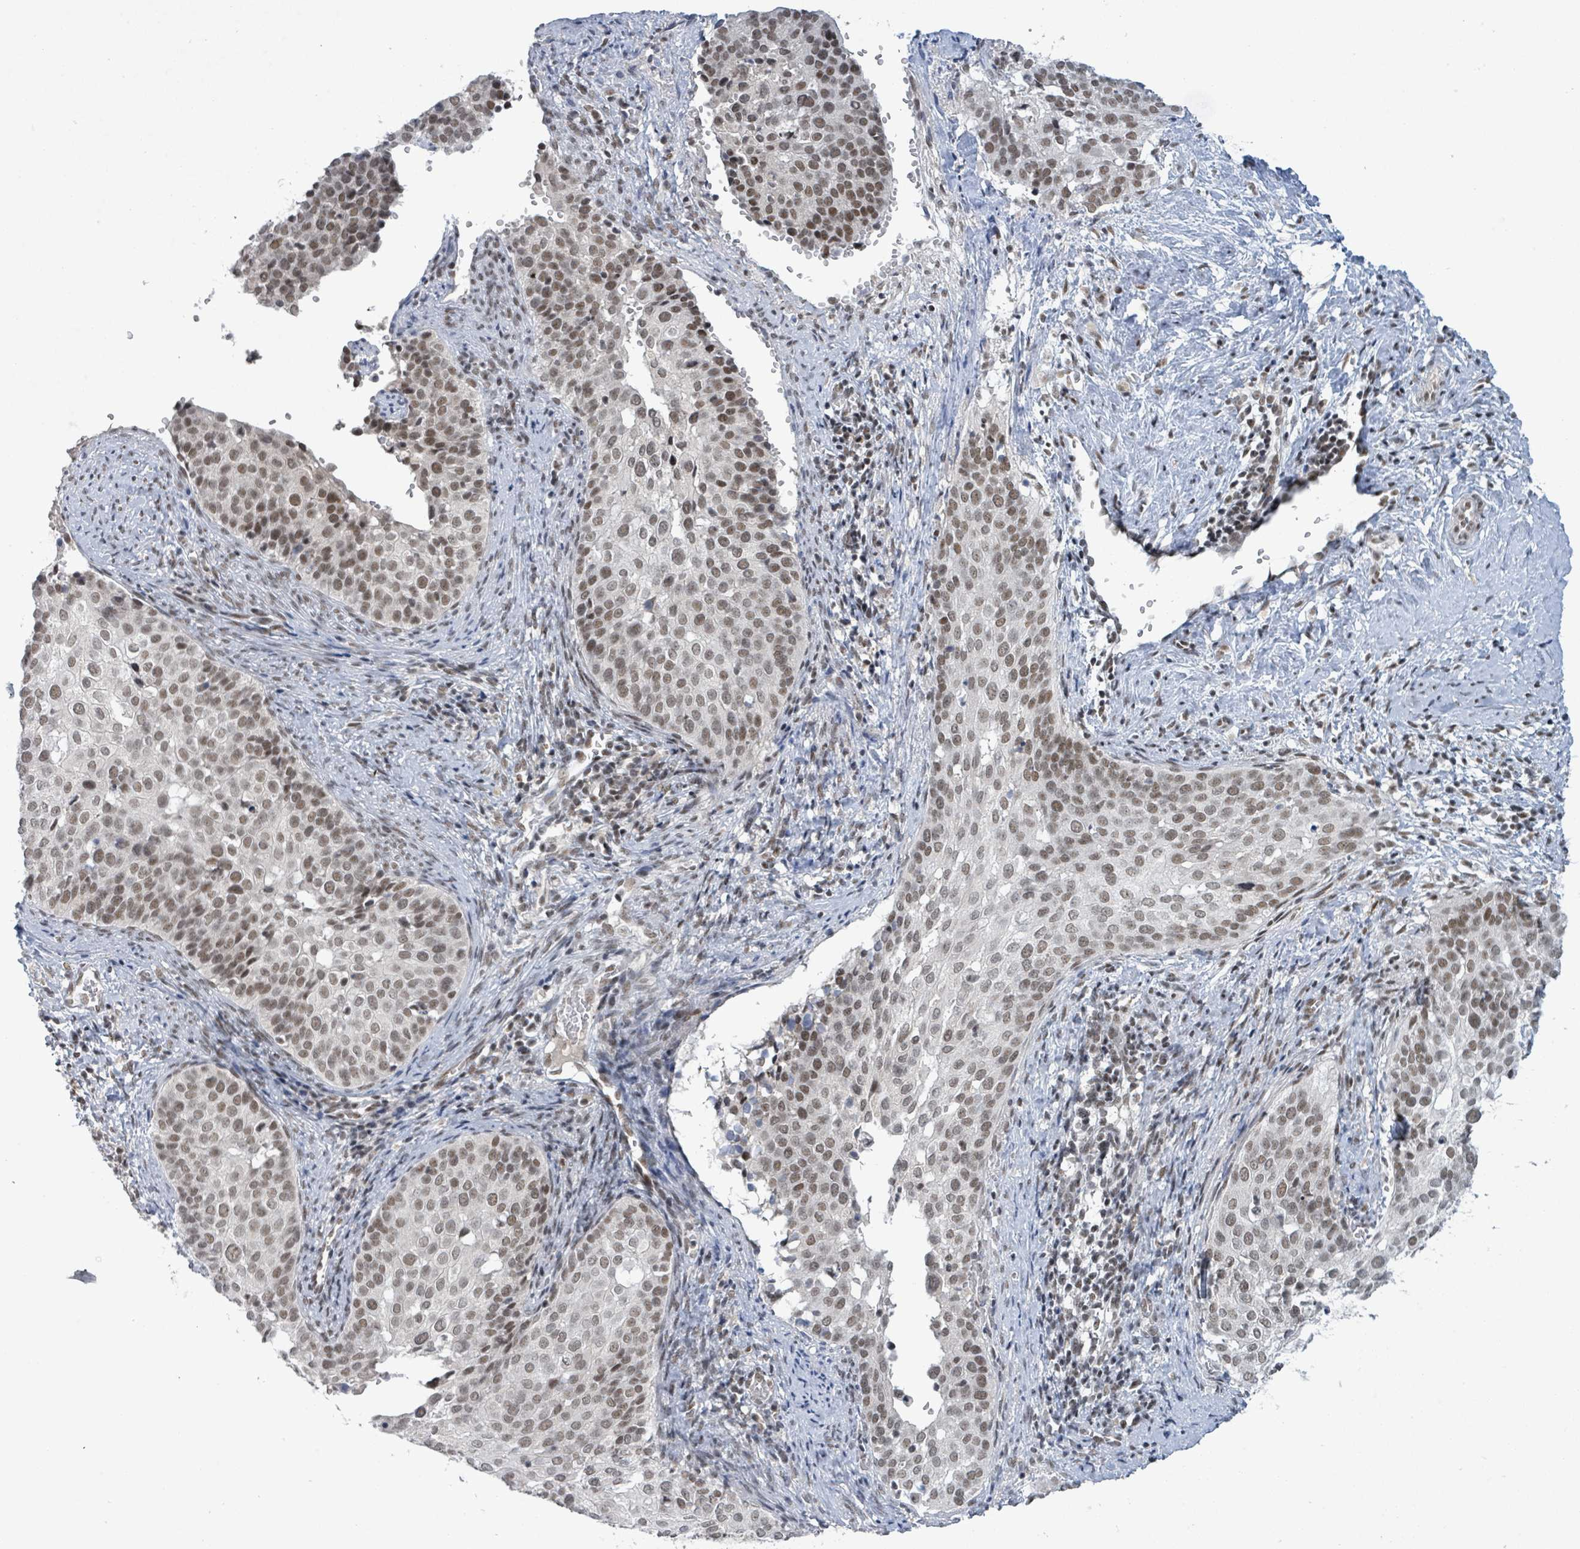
{"staining": {"intensity": "weak", "quantity": ">75%", "location": "nuclear"}, "tissue": "cervical cancer", "cell_type": "Tumor cells", "image_type": "cancer", "snomed": [{"axis": "morphology", "description": "Squamous cell carcinoma, NOS"}, {"axis": "topography", "description": "Cervix"}], "caption": "This histopathology image exhibits immunohistochemistry staining of human cervical cancer, with low weak nuclear positivity in about >75% of tumor cells.", "gene": "BANP", "patient": {"sex": "female", "age": 44}}